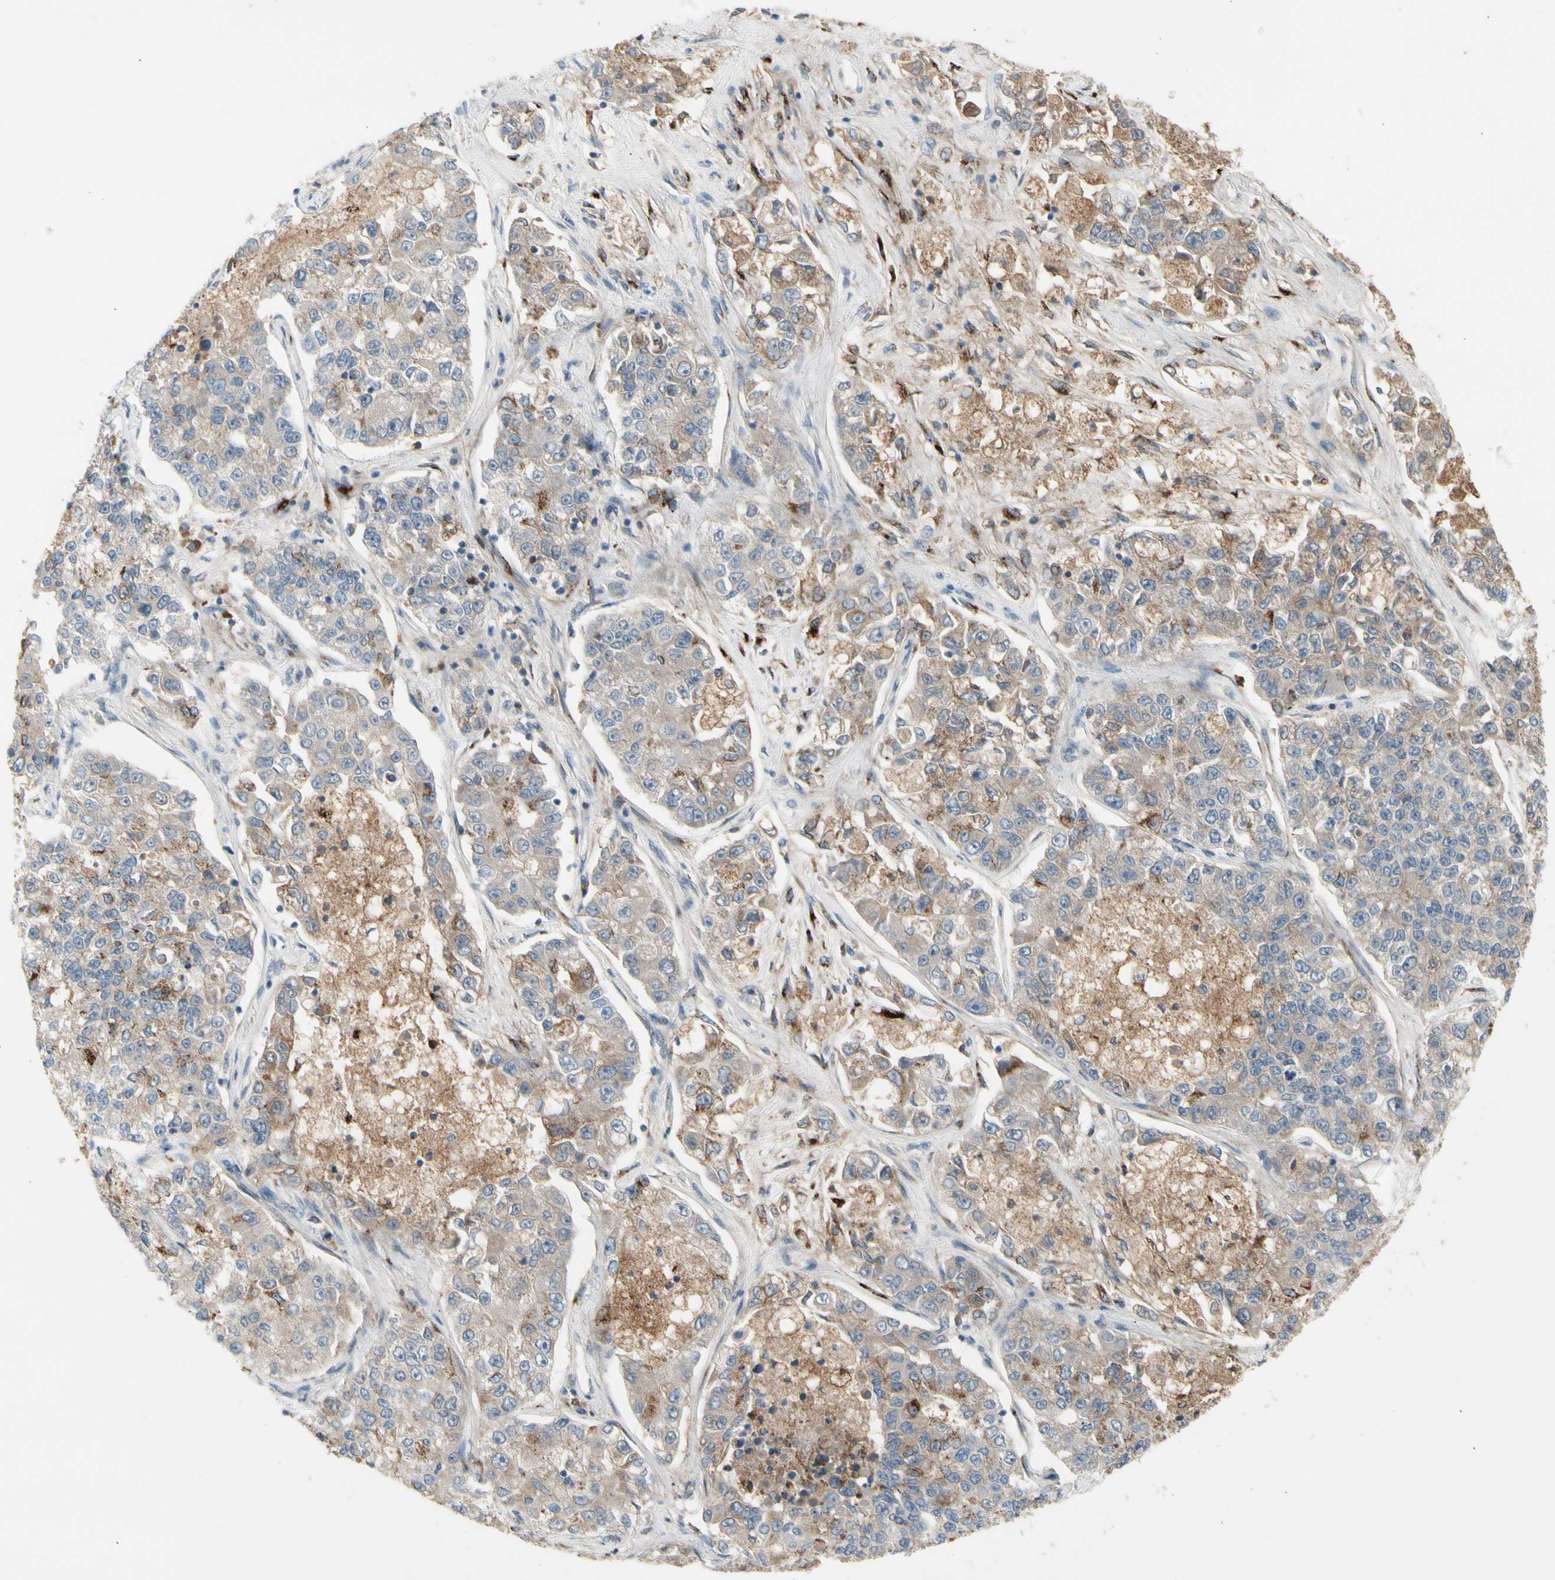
{"staining": {"intensity": "weak", "quantity": "<25%", "location": "cytoplasmic/membranous"}, "tissue": "lung cancer", "cell_type": "Tumor cells", "image_type": "cancer", "snomed": [{"axis": "morphology", "description": "Adenocarcinoma, NOS"}, {"axis": "topography", "description": "Lung"}], "caption": "This is a image of immunohistochemistry (IHC) staining of lung adenocarcinoma, which shows no positivity in tumor cells.", "gene": "GALNT5", "patient": {"sex": "male", "age": 49}}